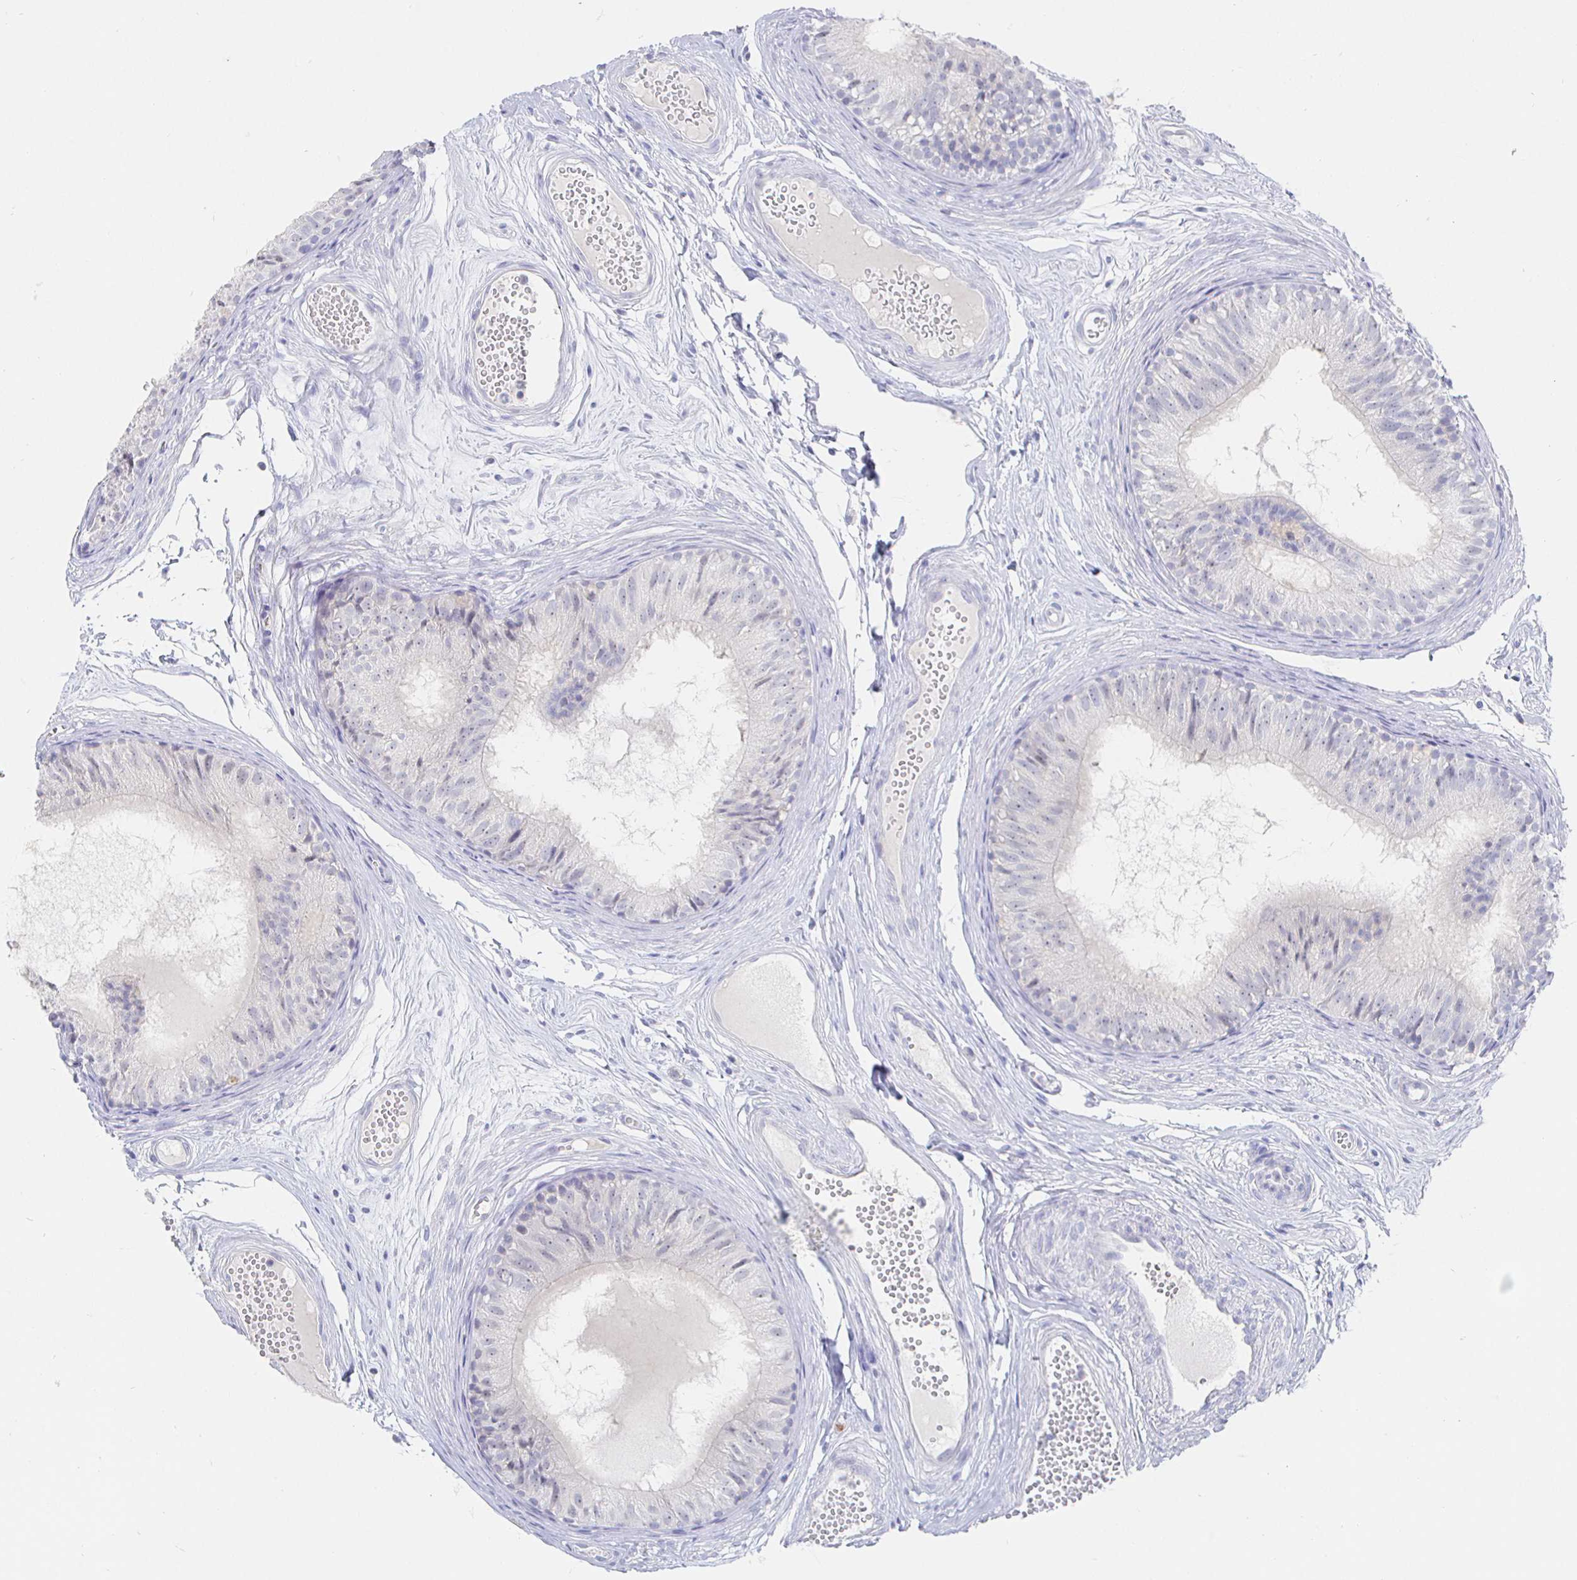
{"staining": {"intensity": "negative", "quantity": "none", "location": "none"}, "tissue": "epididymis", "cell_type": "Glandular cells", "image_type": "normal", "snomed": [{"axis": "morphology", "description": "Normal tissue, NOS"}, {"axis": "morphology", "description": "Seminoma, NOS"}, {"axis": "topography", "description": "Testis"}, {"axis": "topography", "description": "Epididymis"}], "caption": "Photomicrograph shows no significant protein positivity in glandular cells of unremarkable epididymis.", "gene": "LRRC23", "patient": {"sex": "male", "age": 34}}